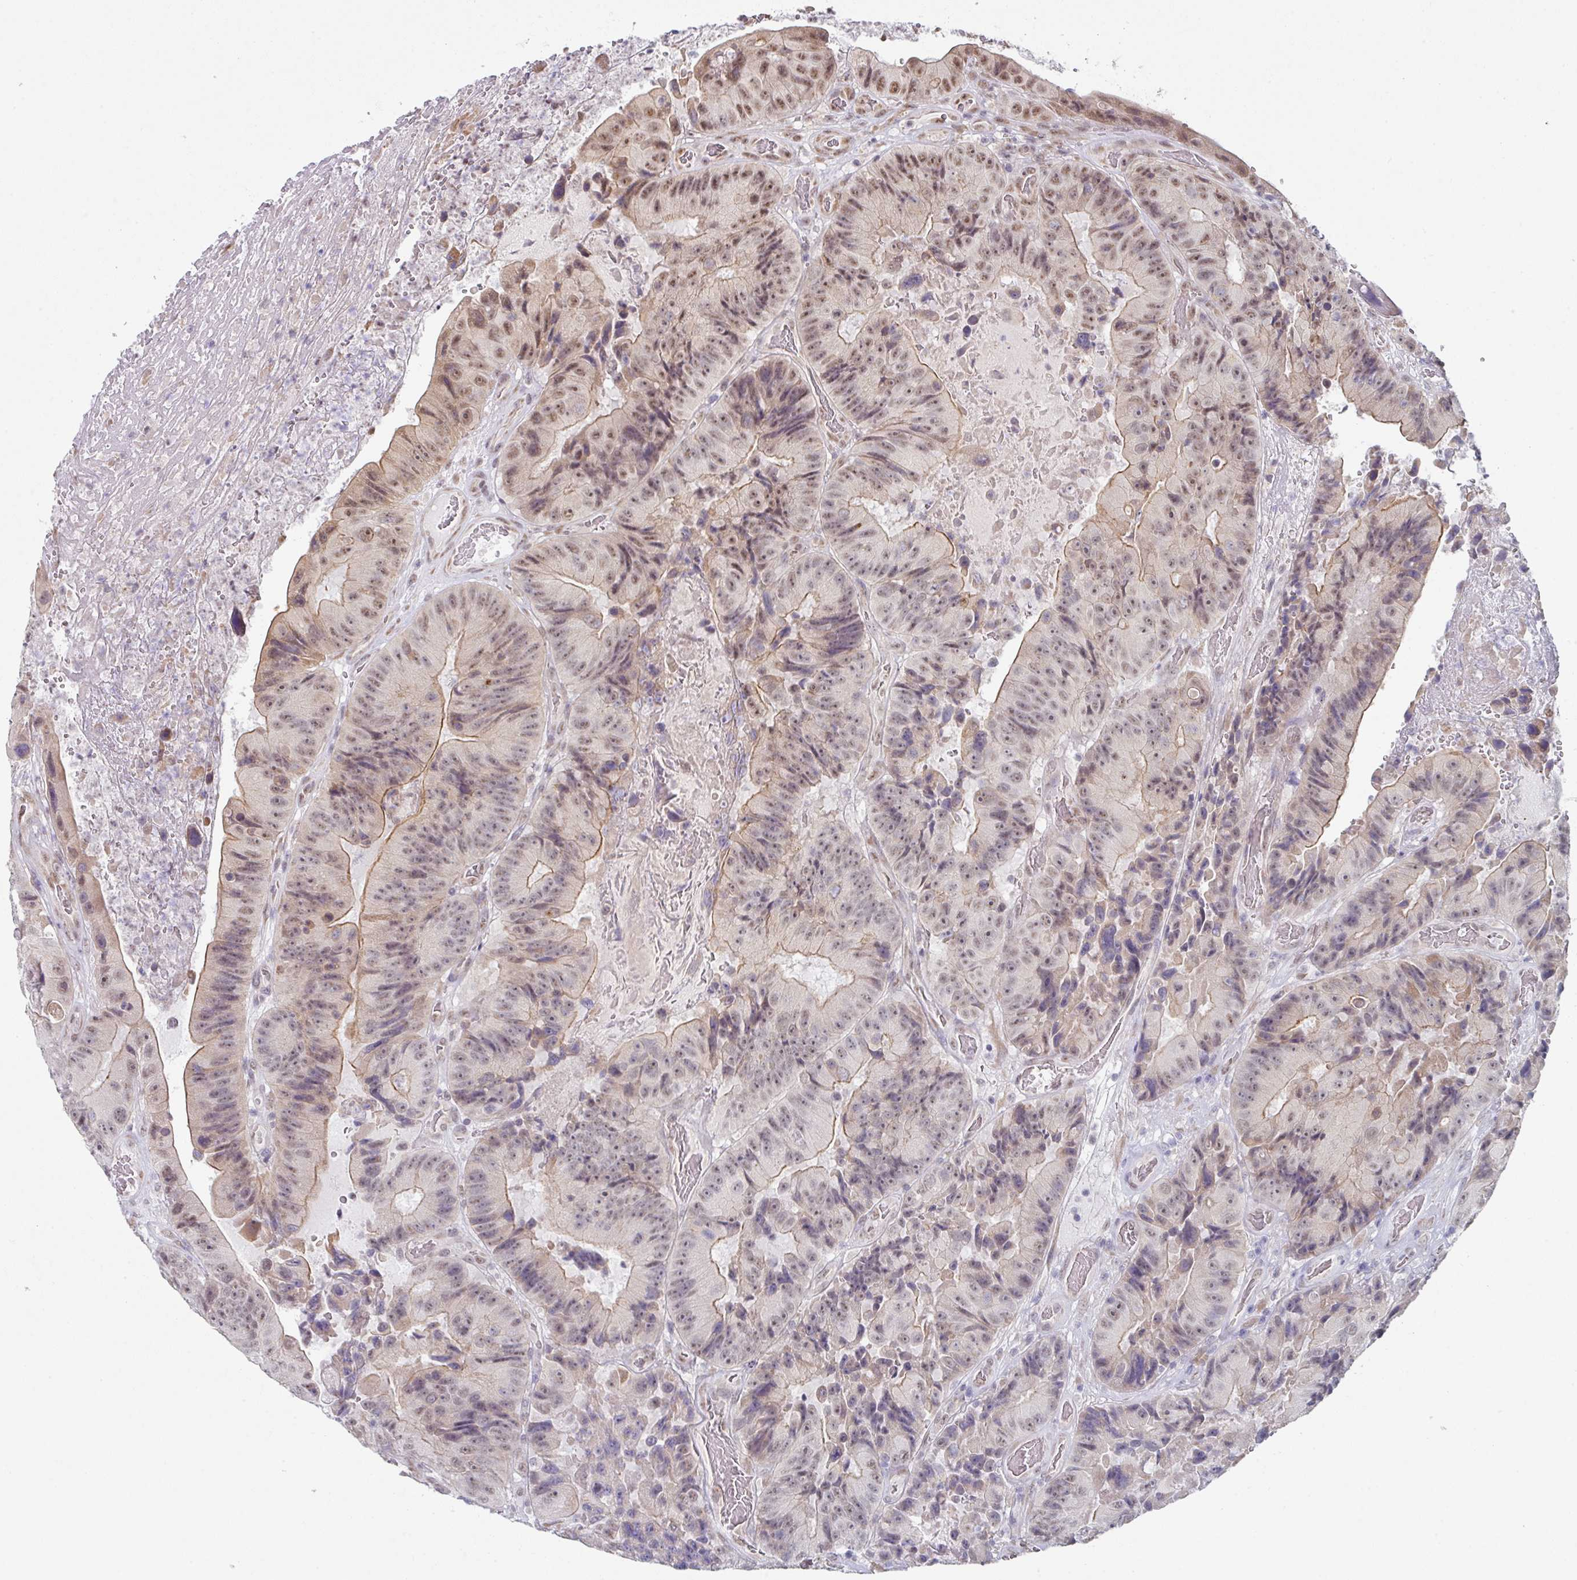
{"staining": {"intensity": "moderate", "quantity": "25%-75%", "location": "cytoplasmic/membranous,nuclear"}, "tissue": "colorectal cancer", "cell_type": "Tumor cells", "image_type": "cancer", "snomed": [{"axis": "morphology", "description": "Adenocarcinoma, NOS"}, {"axis": "topography", "description": "Colon"}], "caption": "Colorectal adenocarcinoma stained with a protein marker shows moderate staining in tumor cells.", "gene": "TMED5", "patient": {"sex": "female", "age": 86}}